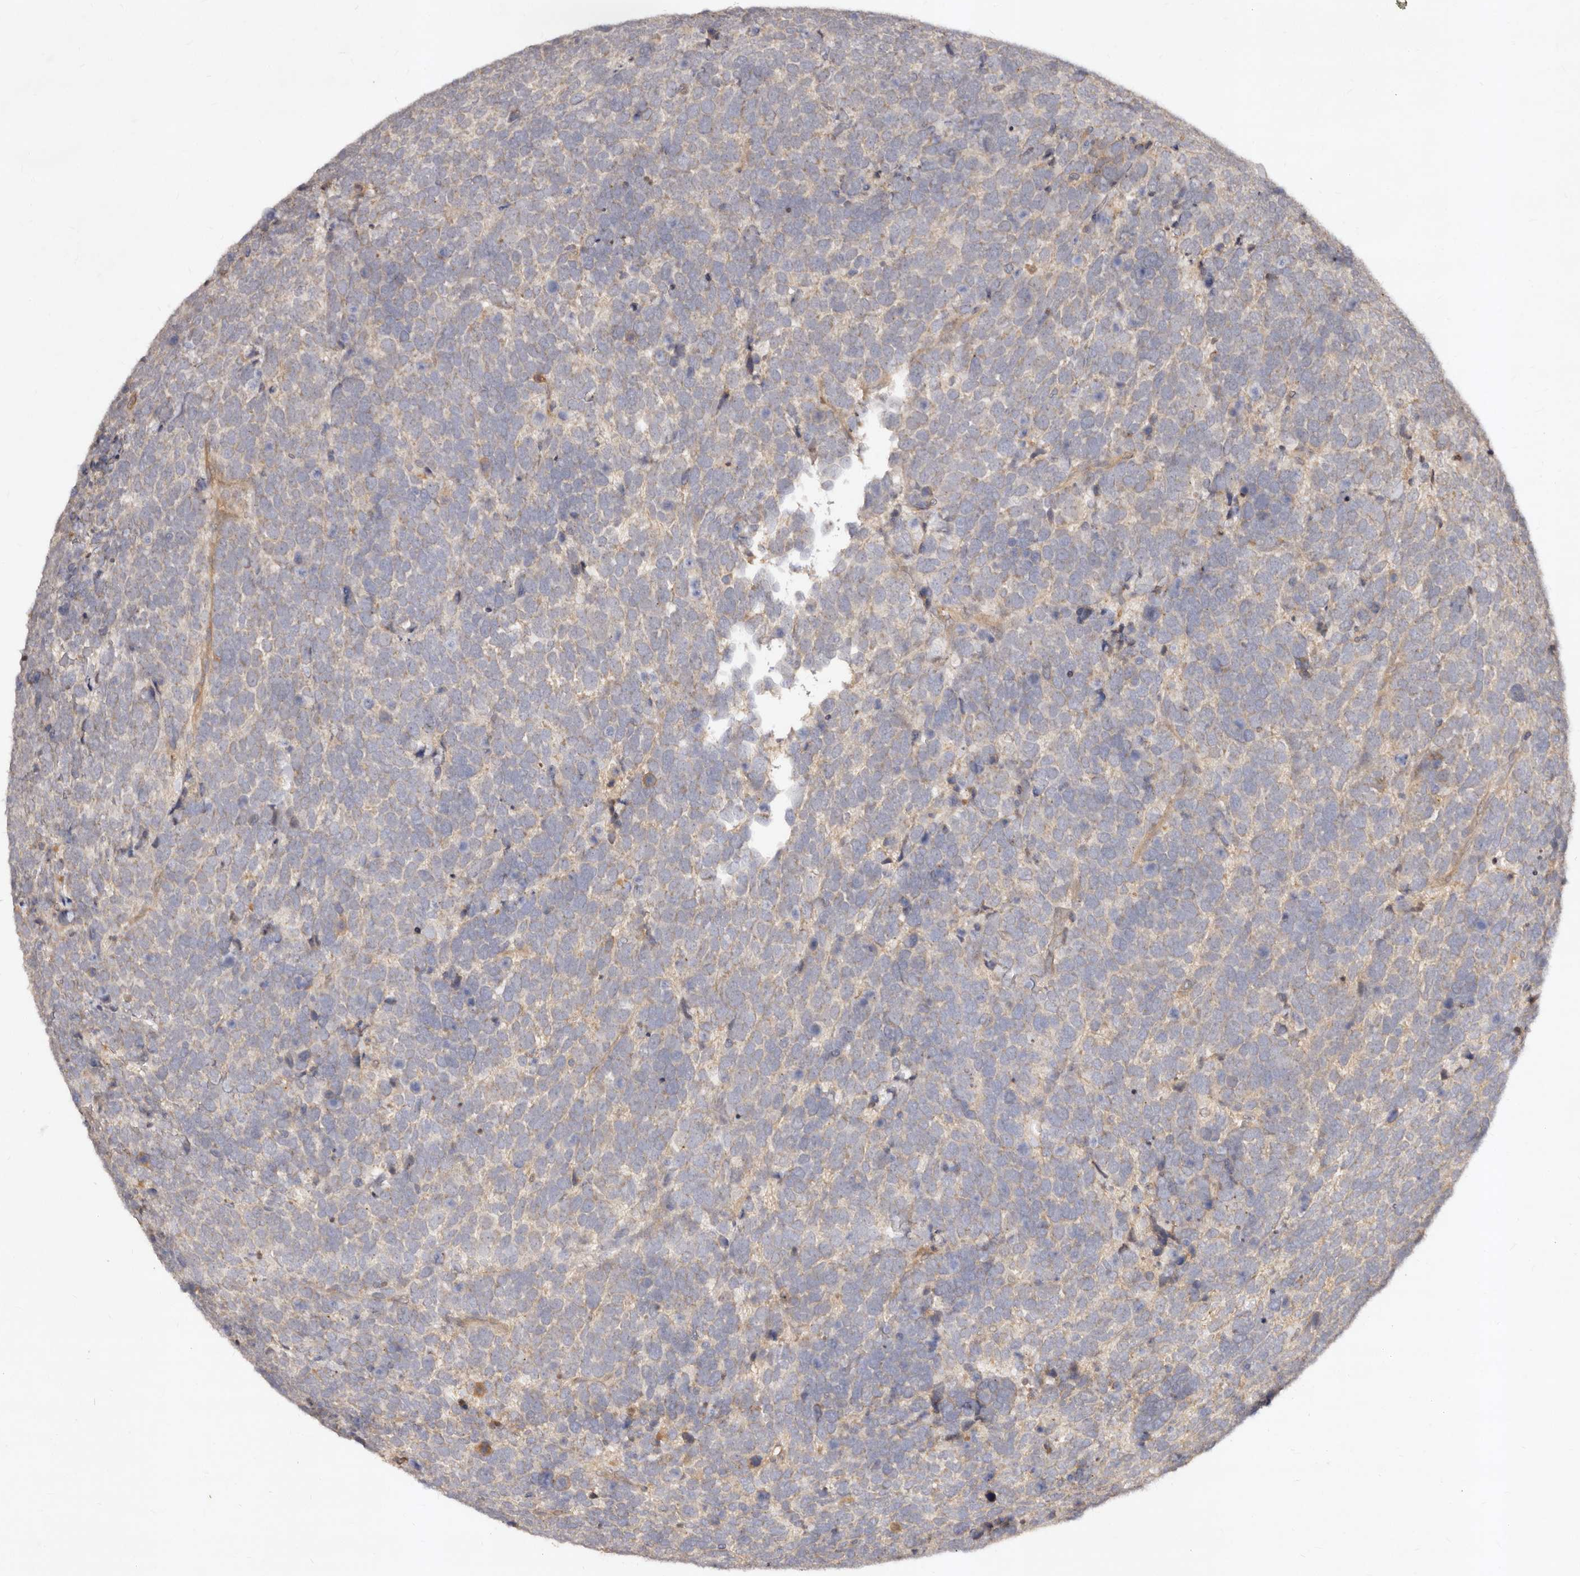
{"staining": {"intensity": "weak", "quantity": "25%-75%", "location": "cytoplasmic/membranous"}, "tissue": "urothelial cancer", "cell_type": "Tumor cells", "image_type": "cancer", "snomed": [{"axis": "morphology", "description": "Urothelial carcinoma, High grade"}, {"axis": "topography", "description": "Urinary bladder"}], "caption": "Immunohistochemical staining of urothelial cancer demonstrates weak cytoplasmic/membranous protein positivity in approximately 25%-75% of tumor cells. (DAB = brown stain, brightfield microscopy at high magnification).", "gene": "LCORL", "patient": {"sex": "female", "age": 82}}